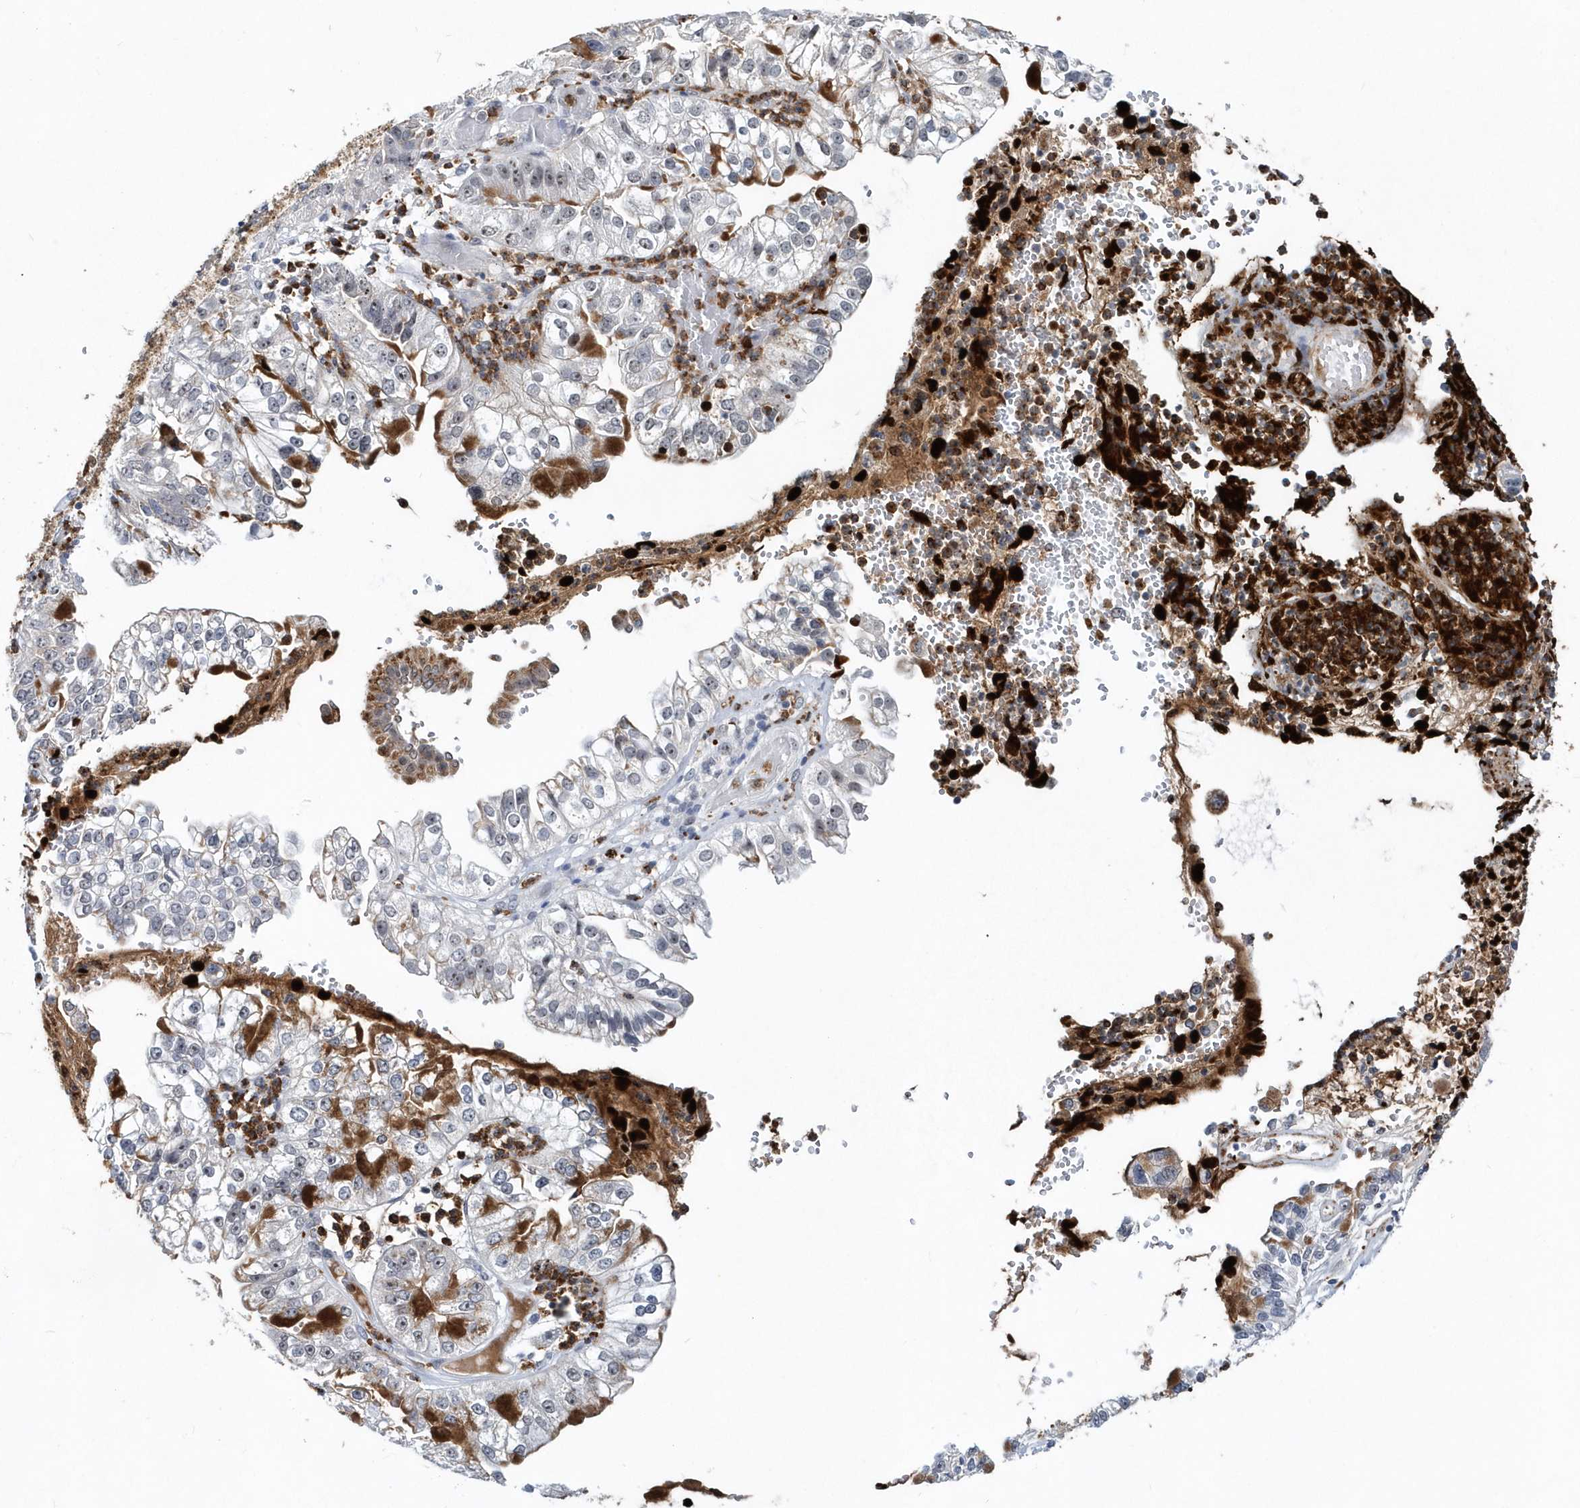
{"staining": {"intensity": "strong", "quantity": "<25%", "location": "cytoplasmic/membranous"}, "tissue": "liver cancer", "cell_type": "Tumor cells", "image_type": "cancer", "snomed": [{"axis": "morphology", "description": "Cholangiocarcinoma"}, {"axis": "topography", "description": "Liver"}], "caption": "Cholangiocarcinoma (liver) stained for a protein (brown) displays strong cytoplasmic/membranous positive expression in about <25% of tumor cells.", "gene": "ASCL4", "patient": {"sex": "female", "age": 79}}